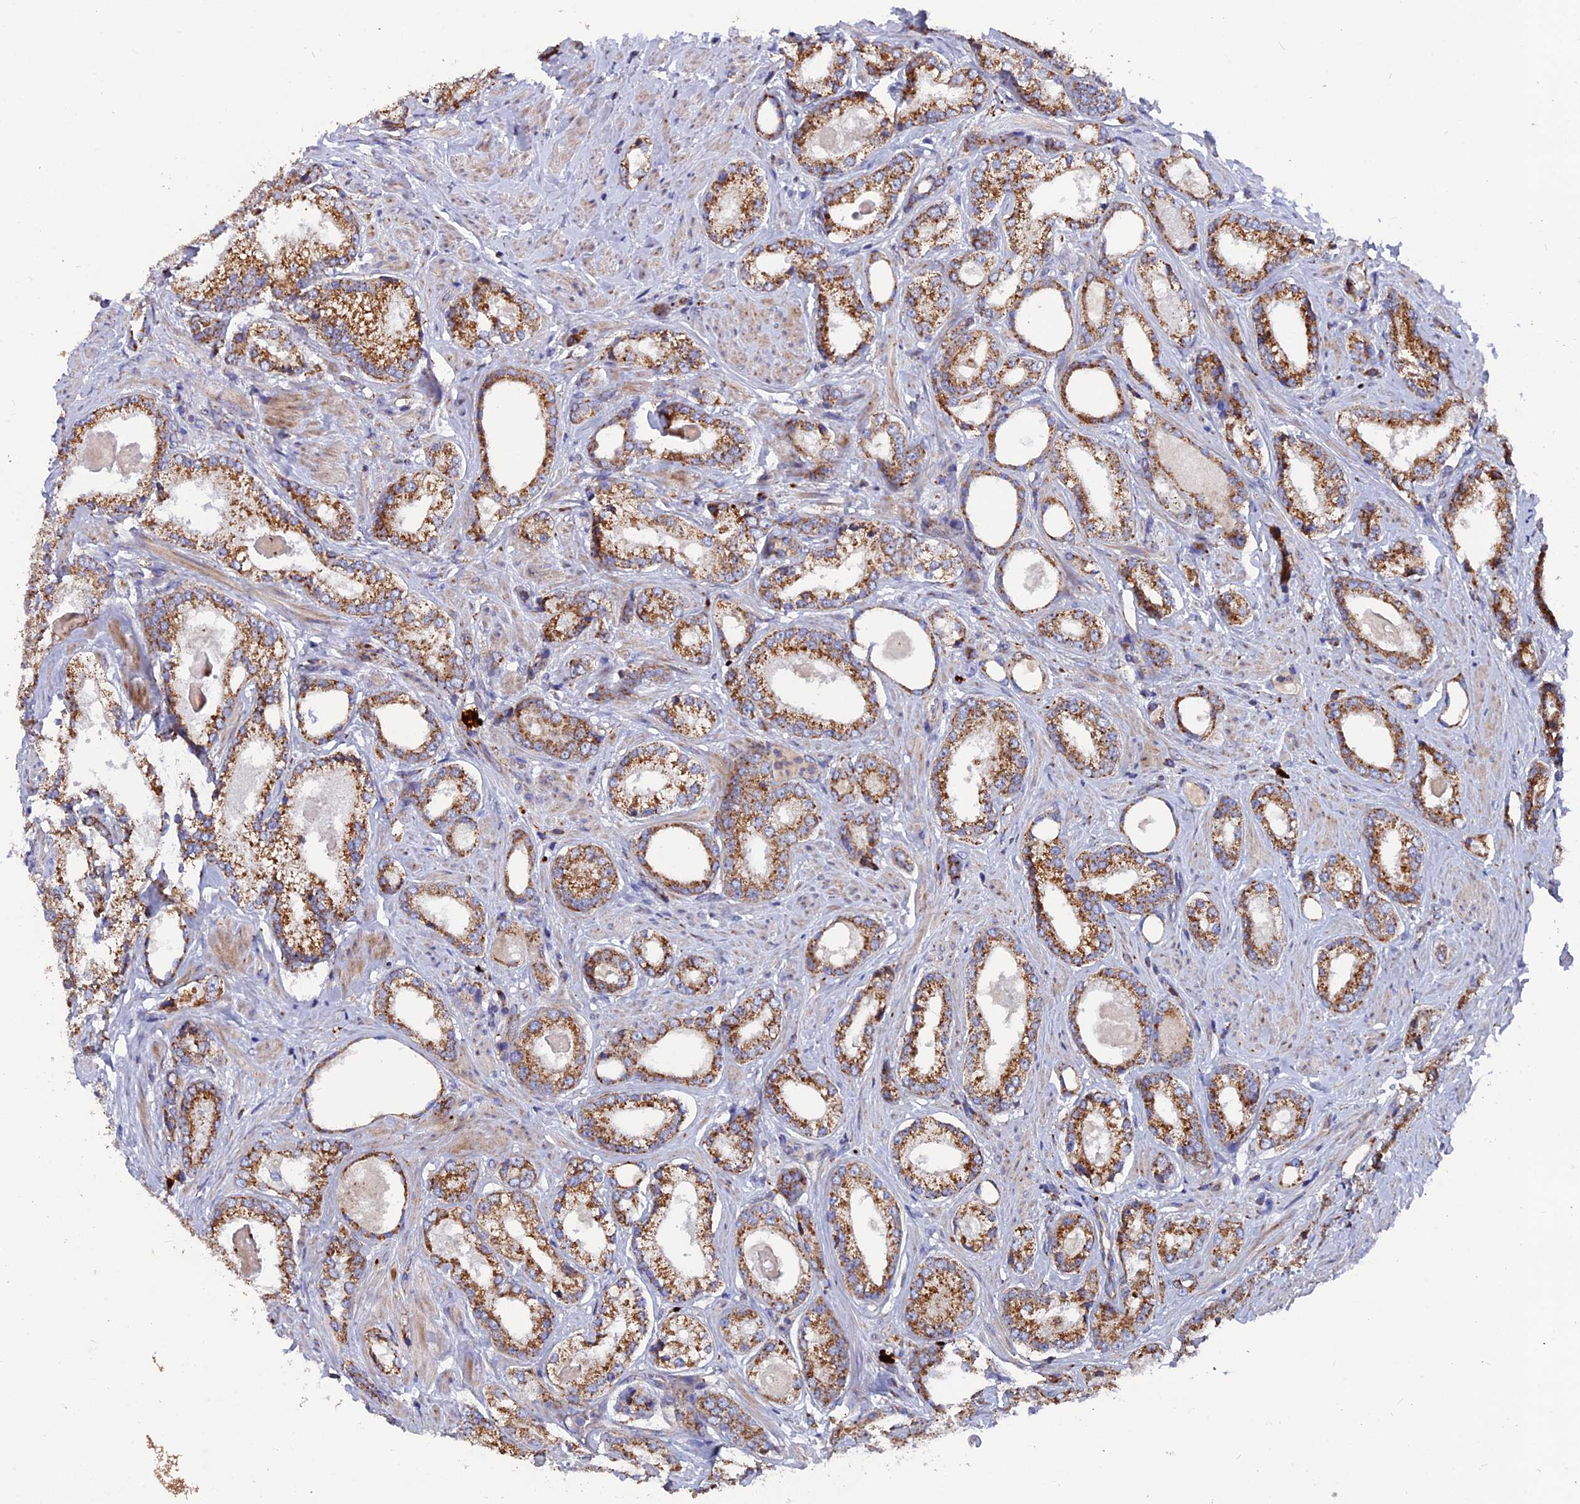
{"staining": {"intensity": "moderate", "quantity": ">75%", "location": "cytoplasmic/membranous"}, "tissue": "prostate cancer", "cell_type": "Tumor cells", "image_type": "cancer", "snomed": [{"axis": "morphology", "description": "Adenocarcinoma, Low grade"}, {"axis": "topography", "description": "Prostate"}], "caption": "Immunohistochemical staining of prostate cancer exhibits medium levels of moderate cytoplasmic/membranous protein expression in approximately >75% of tumor cells.", "gene": "TGFA", "patient": {"sex": "male", "age": 68}}